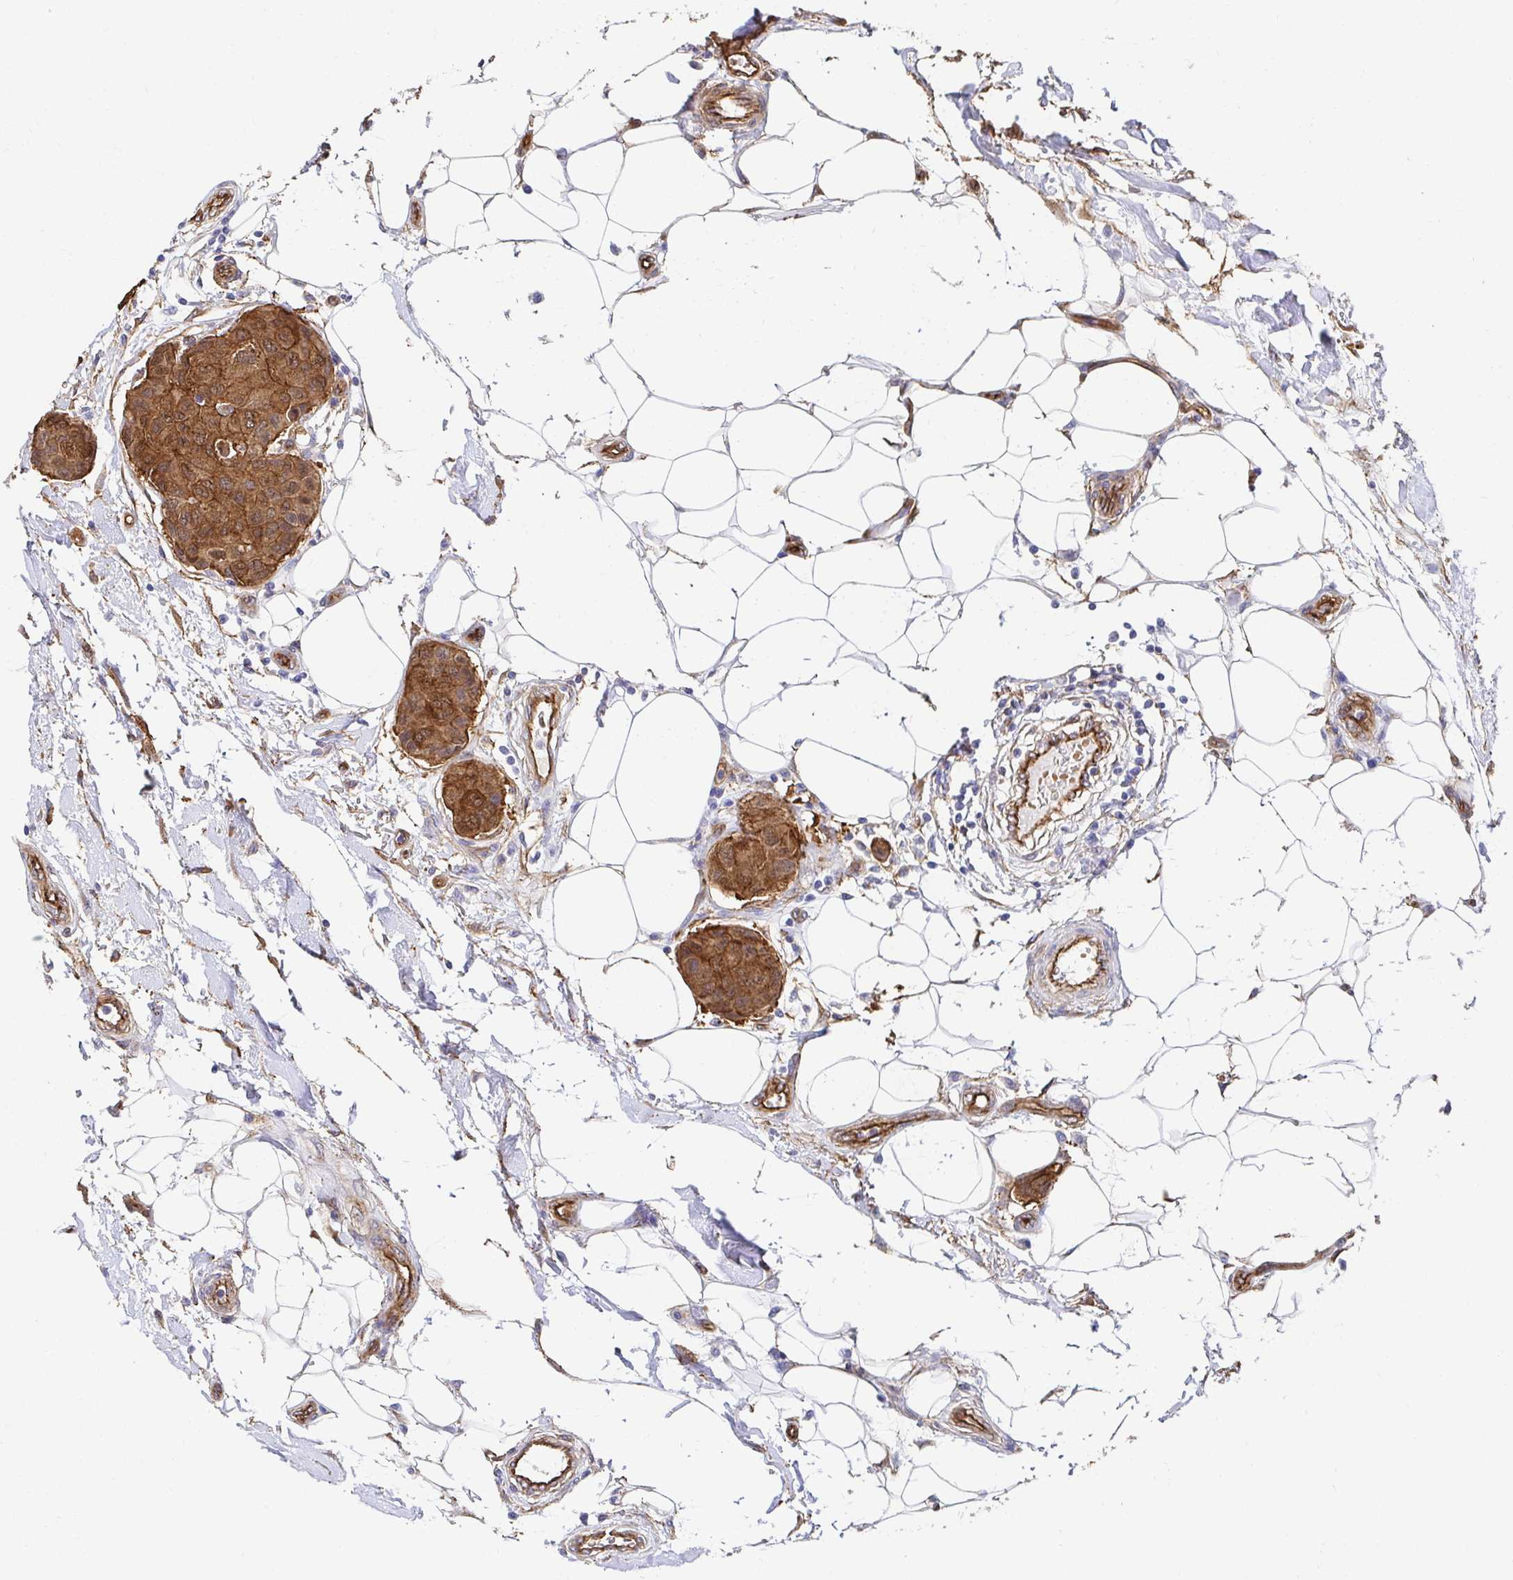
{"staining": {"intensity": "strong", "quantity": ">75%", "location": "cytoplasmic/membranous"}, "tissue": "breast cancer", "cell_type": "Tumor cells", "image_type": "cancer", "snomed": [{"axis": "morphology", "description": "Duct carcinoma"}, {"axis": "topography", "description": "Breast"}, {"axis": "topography", "description": "Lymph node"}], "caption": "This histopathology image shows immunohistochemistry staining of human breast infiltrating ductal carcinoma, with high strong cytoplasmic/membranous positivity in approximately >75% of tumor cells.", "gene": "CTTN", "patient": {"sex": "female", "age": 80}}